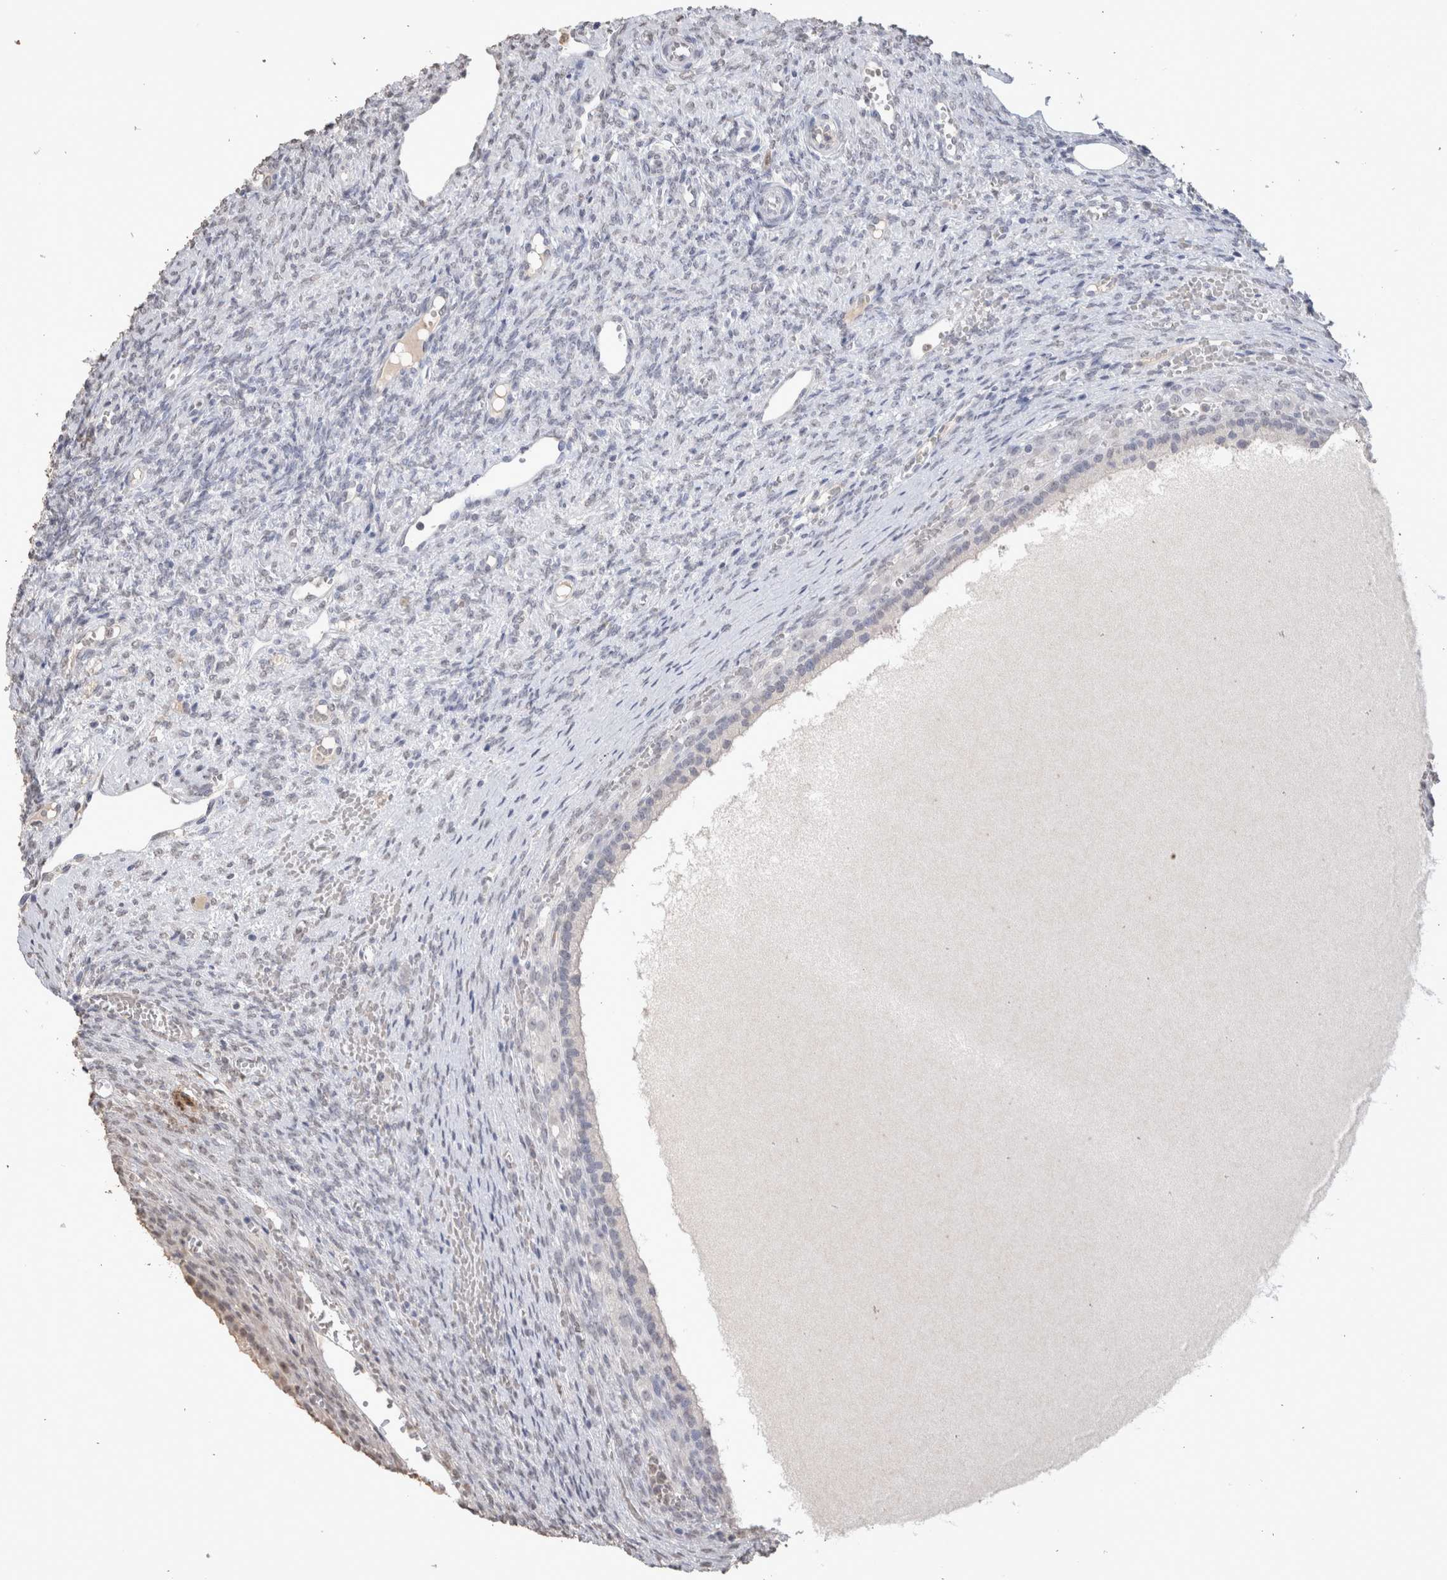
{"staining": {"intensity": "negative", "quantity": "none", "location": "none"}, "tissue": "ovary", "cell_type": "Follicle cells", "image_type": "normal", "snomed": [{"axis": "morphology", "description": "Normal tissue, NOS"}, {"axis": "topography", "description": "Ovary"}], "caption": "There is no significant positivity in follicle cells of ovary. (DAB (3,3'-diaminobenzidine) immunohistochemistry with hematoxylin counter stain).", "gene": "LGALS2", "patient": {"sex": "female", "age": 41}}